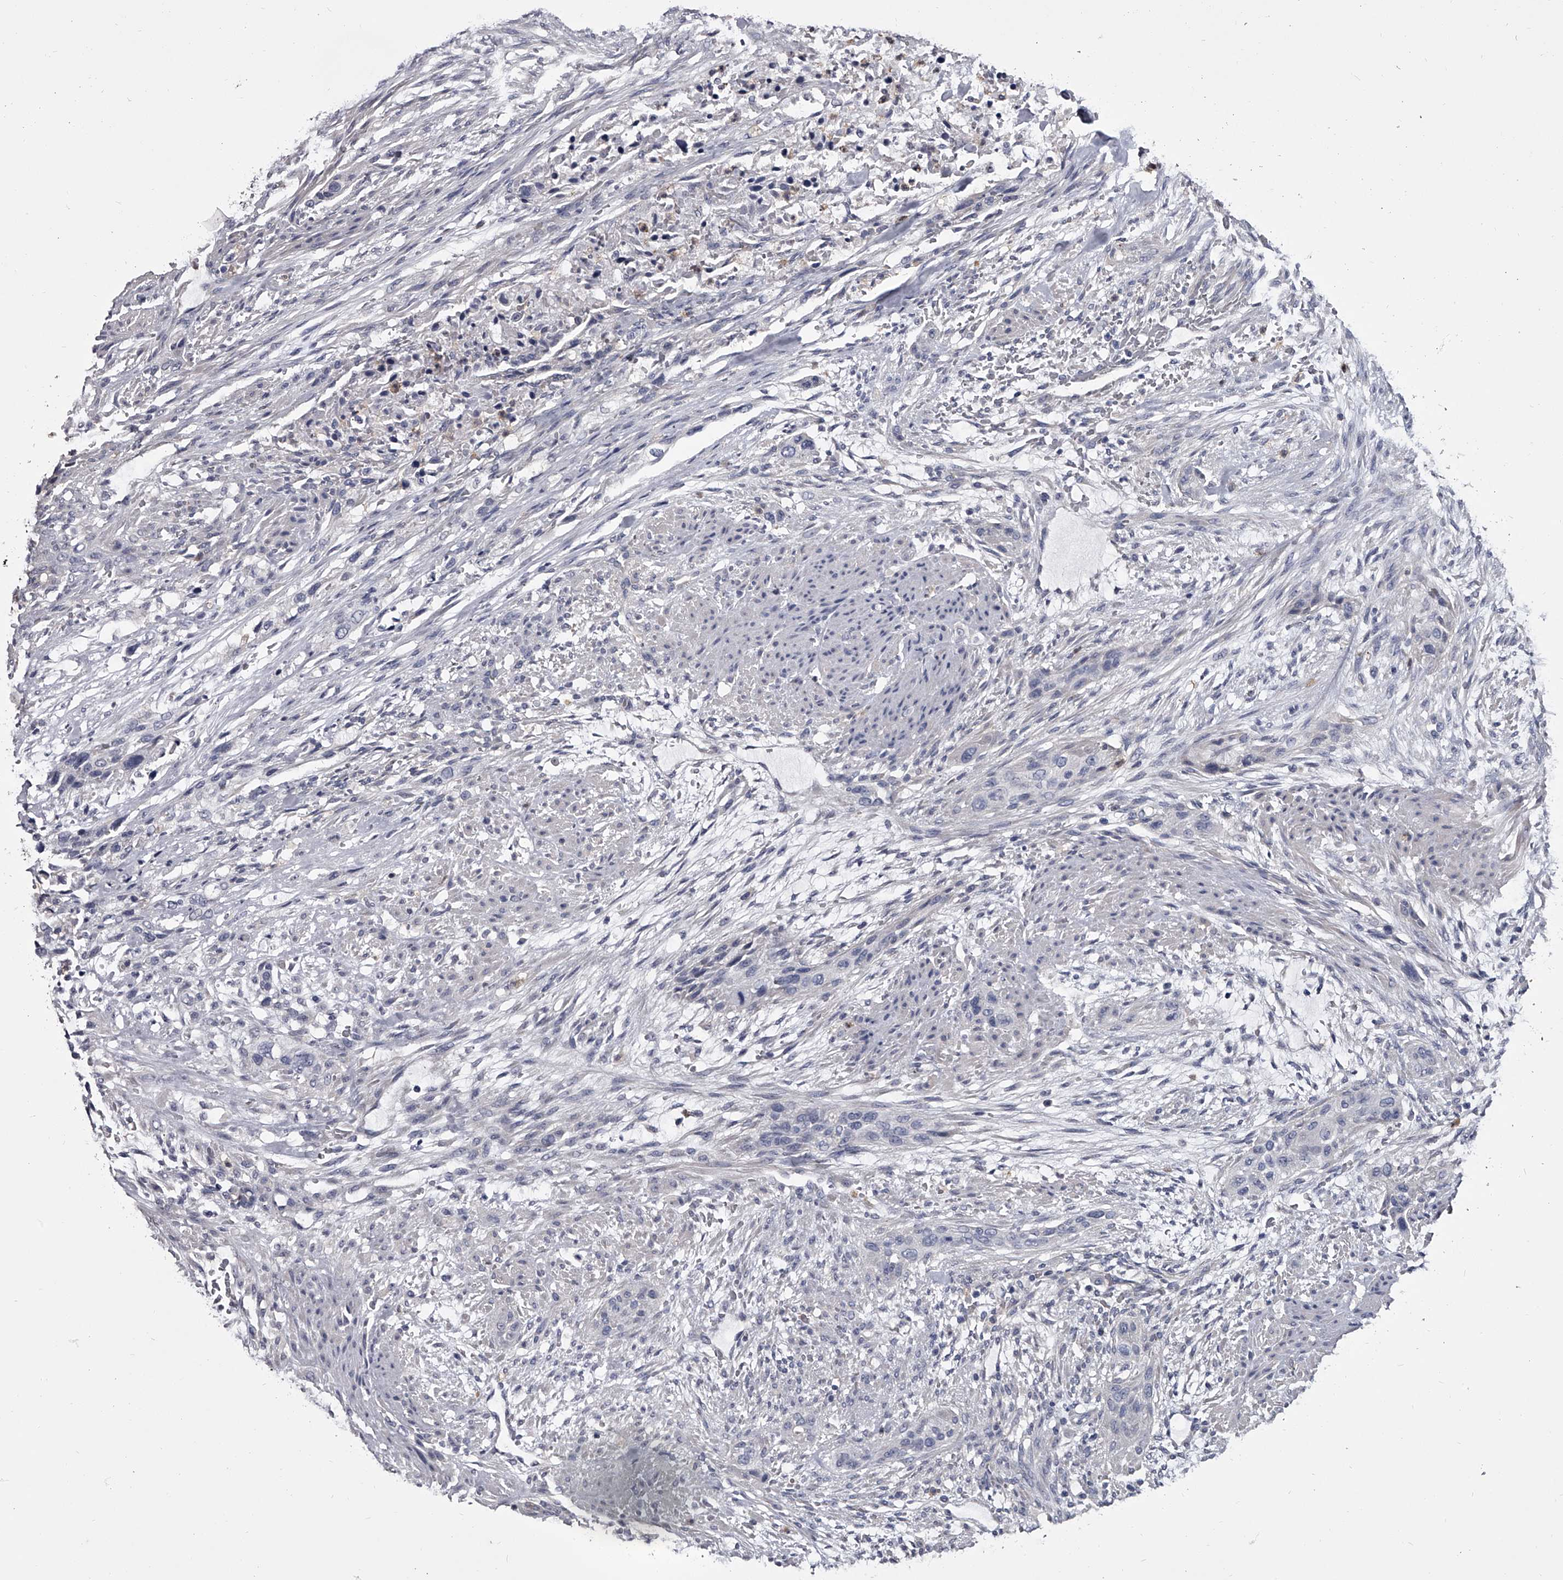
{"staining": {"intensity": "negative", "quantity": "none", "location": "none"}, "tissue": "urothelial cancer", "cell_type": "Tumor cells", "image_type": "cancer", "snomed": [{"axis": "morphology", "description": "Urothelial carcinoma, High grade"}, {"axis": "topography", "description": "Urinary bladder"}], "caption": "There is no significant expression in tumor cells of urothelial cancer. The staining was performed using DAB (3,3'-diaminobenzidine) to visualize the protein expression in brown, while the nuclei were stained in blue with hematoxylin (Magnification: 20x).", "gene": "GAPVD1", "patient": {"sex": "male", "age": 35}}